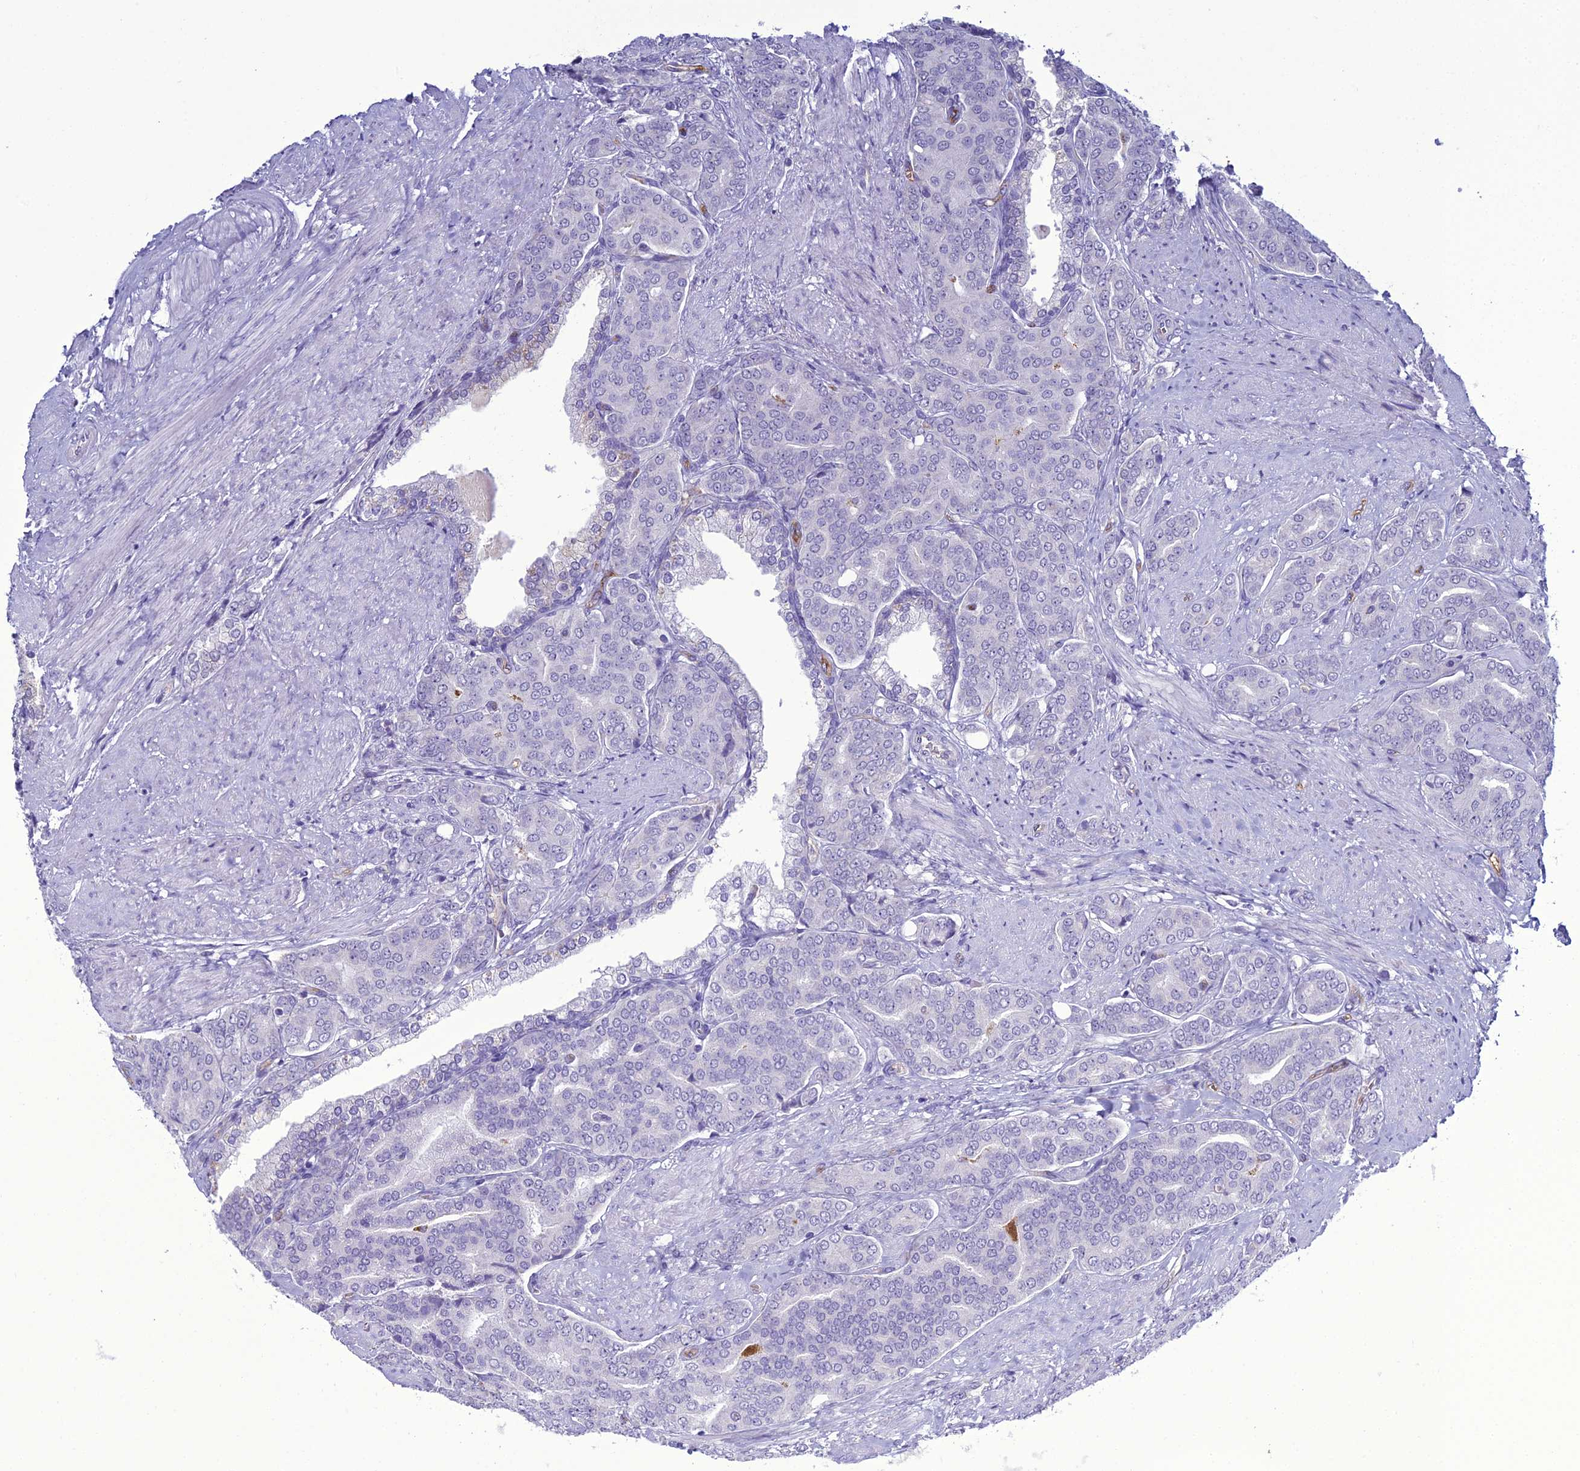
{"staining": {"intensity": "negative", "quantity": "none", "location": "none"}, "tissue": "prostate cancer", "cell_type": "Tumor cells", "image_type": "cancer", "snomed": [{"axis": "morphology", "description": "Adenocarcinoma, High grade"}, {"axis": "topography", "description": "Prostate"}], "caption": "IHC image of prostate cancer (adenocarcinoma (high-grade)) stained for a protein (brown), which exhibits no expression in tumor cells. (DAB (3,3'-diaminobenzidine) immunohistochemistry visualized using brightfield microscopy, high magnification).", "gene": "ACE", "patient": {"sex": "male", "age": 67}}